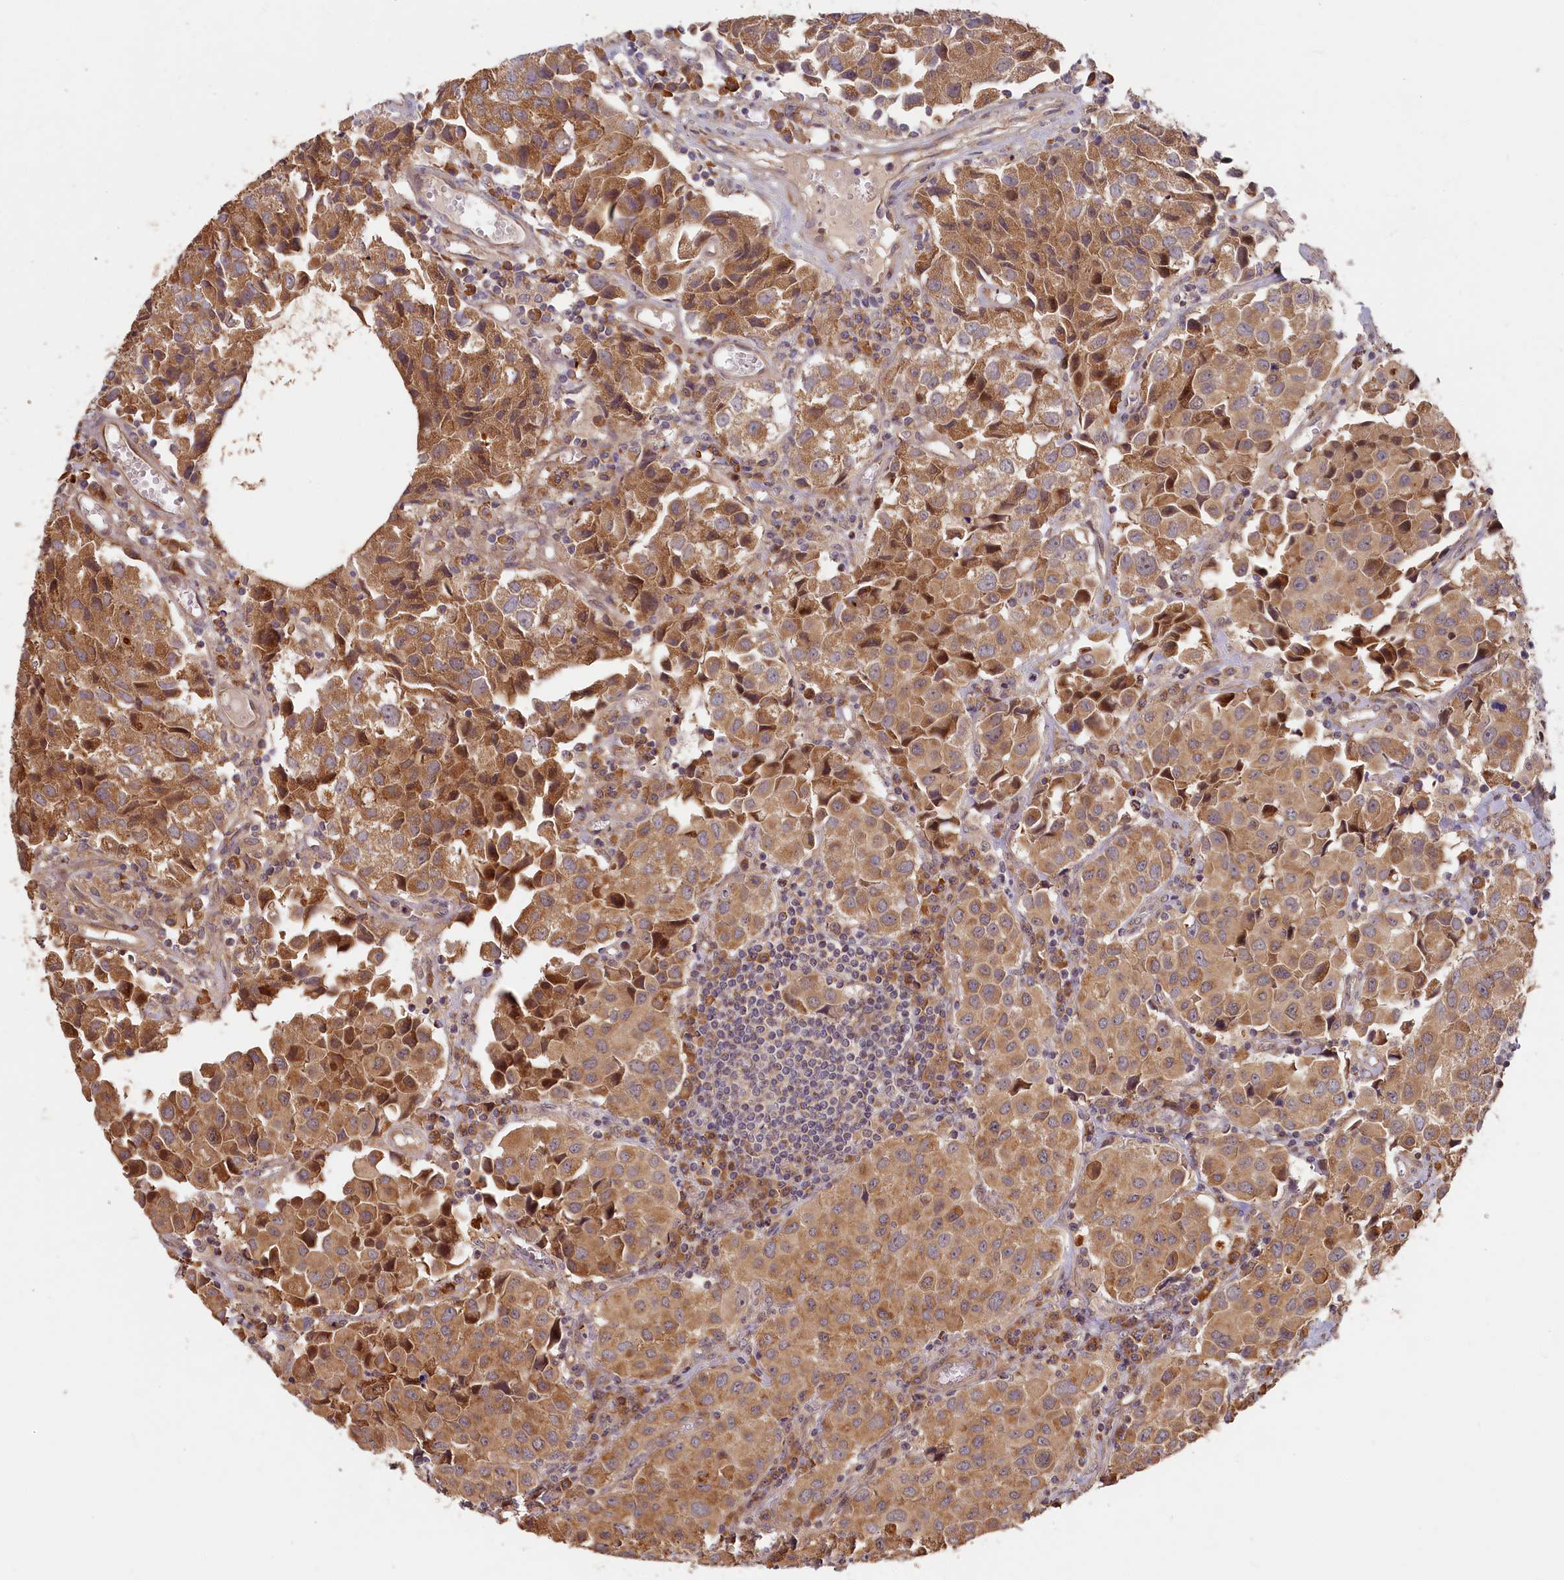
{"staining": {"intensity": "moderate", "quantity": ">75%", "location": "cytoplasmic/membranous"}, "tissue": "urothelial cancer", "cell_type": "Tumor cells", "image_type": "cancer", "snomed": [{"axis": "morphology", "description": "Urothelial carcinoma, High grade"}, {"axis": "topography", "description": "Urinary bladder"}], "caption": "IHC histopathology image of human high-grade urothelial carcinoma stained for a protein (brown), which reveals medium levels of moderate cytoplasmic/membranous expression in approximately >75% of tumor cells.", "gene": "CEP44", "patient": {"sex": "female", "age": 75}}